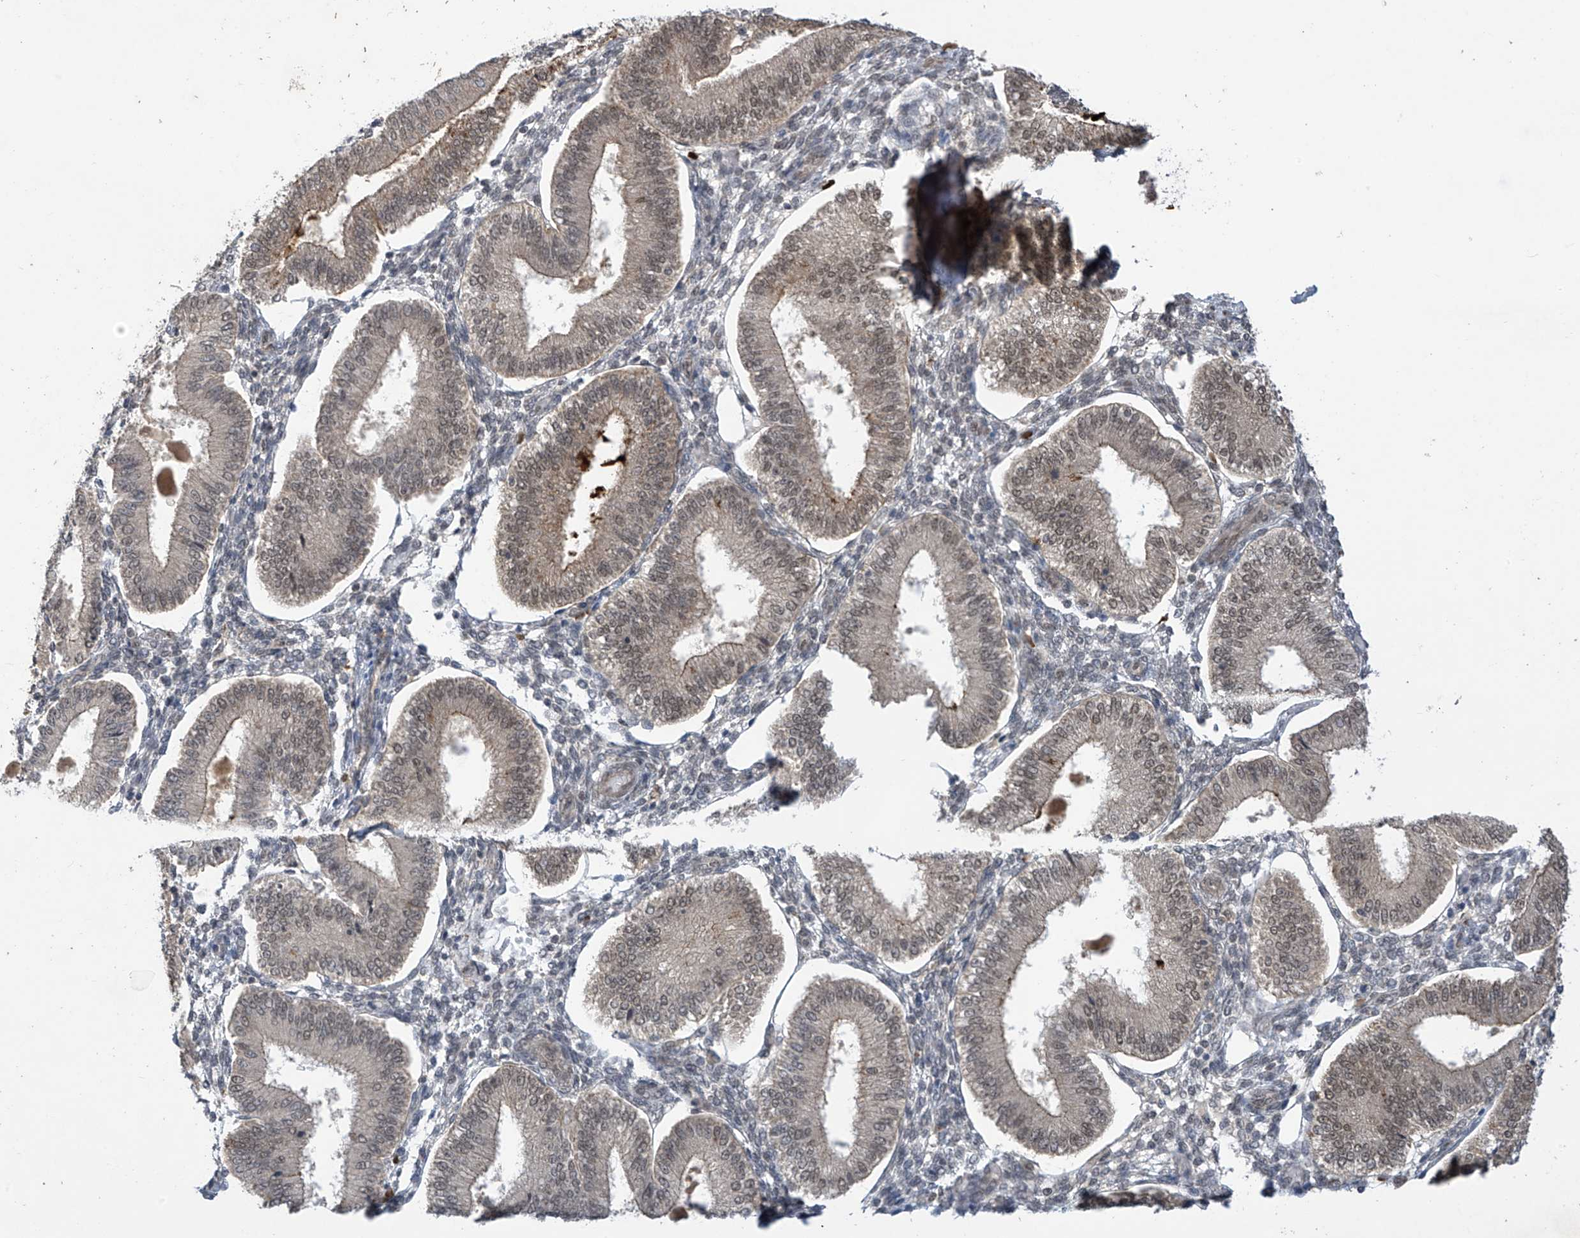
{"staining": {"intensity": "moderate", "quantity": "<25%", "location": "nuclear"}, "tissue": "endometrium", "cell_type": "Cells in endometrial stroma", "image_type": "normal", "snomed": [{"axis": "morphology", "description": "Normal tissue, NOS"}, {"axis": "topography", "description": "Endometrium"}], "caption": "High-magnification brightfield microscopy of benign endometrium stained with DAB (3,3'-diaminobenzidine) (brown) and counterstained with hematoxylin (blue). cells in endometrial stroma exhibit moderate nuclear positivity is seen in about<25% of cells. (Brightfield microscopy of DAB IHC at high magnification).", "gene": "LCOR", "patient": {"sex": "female", "age": 39}}